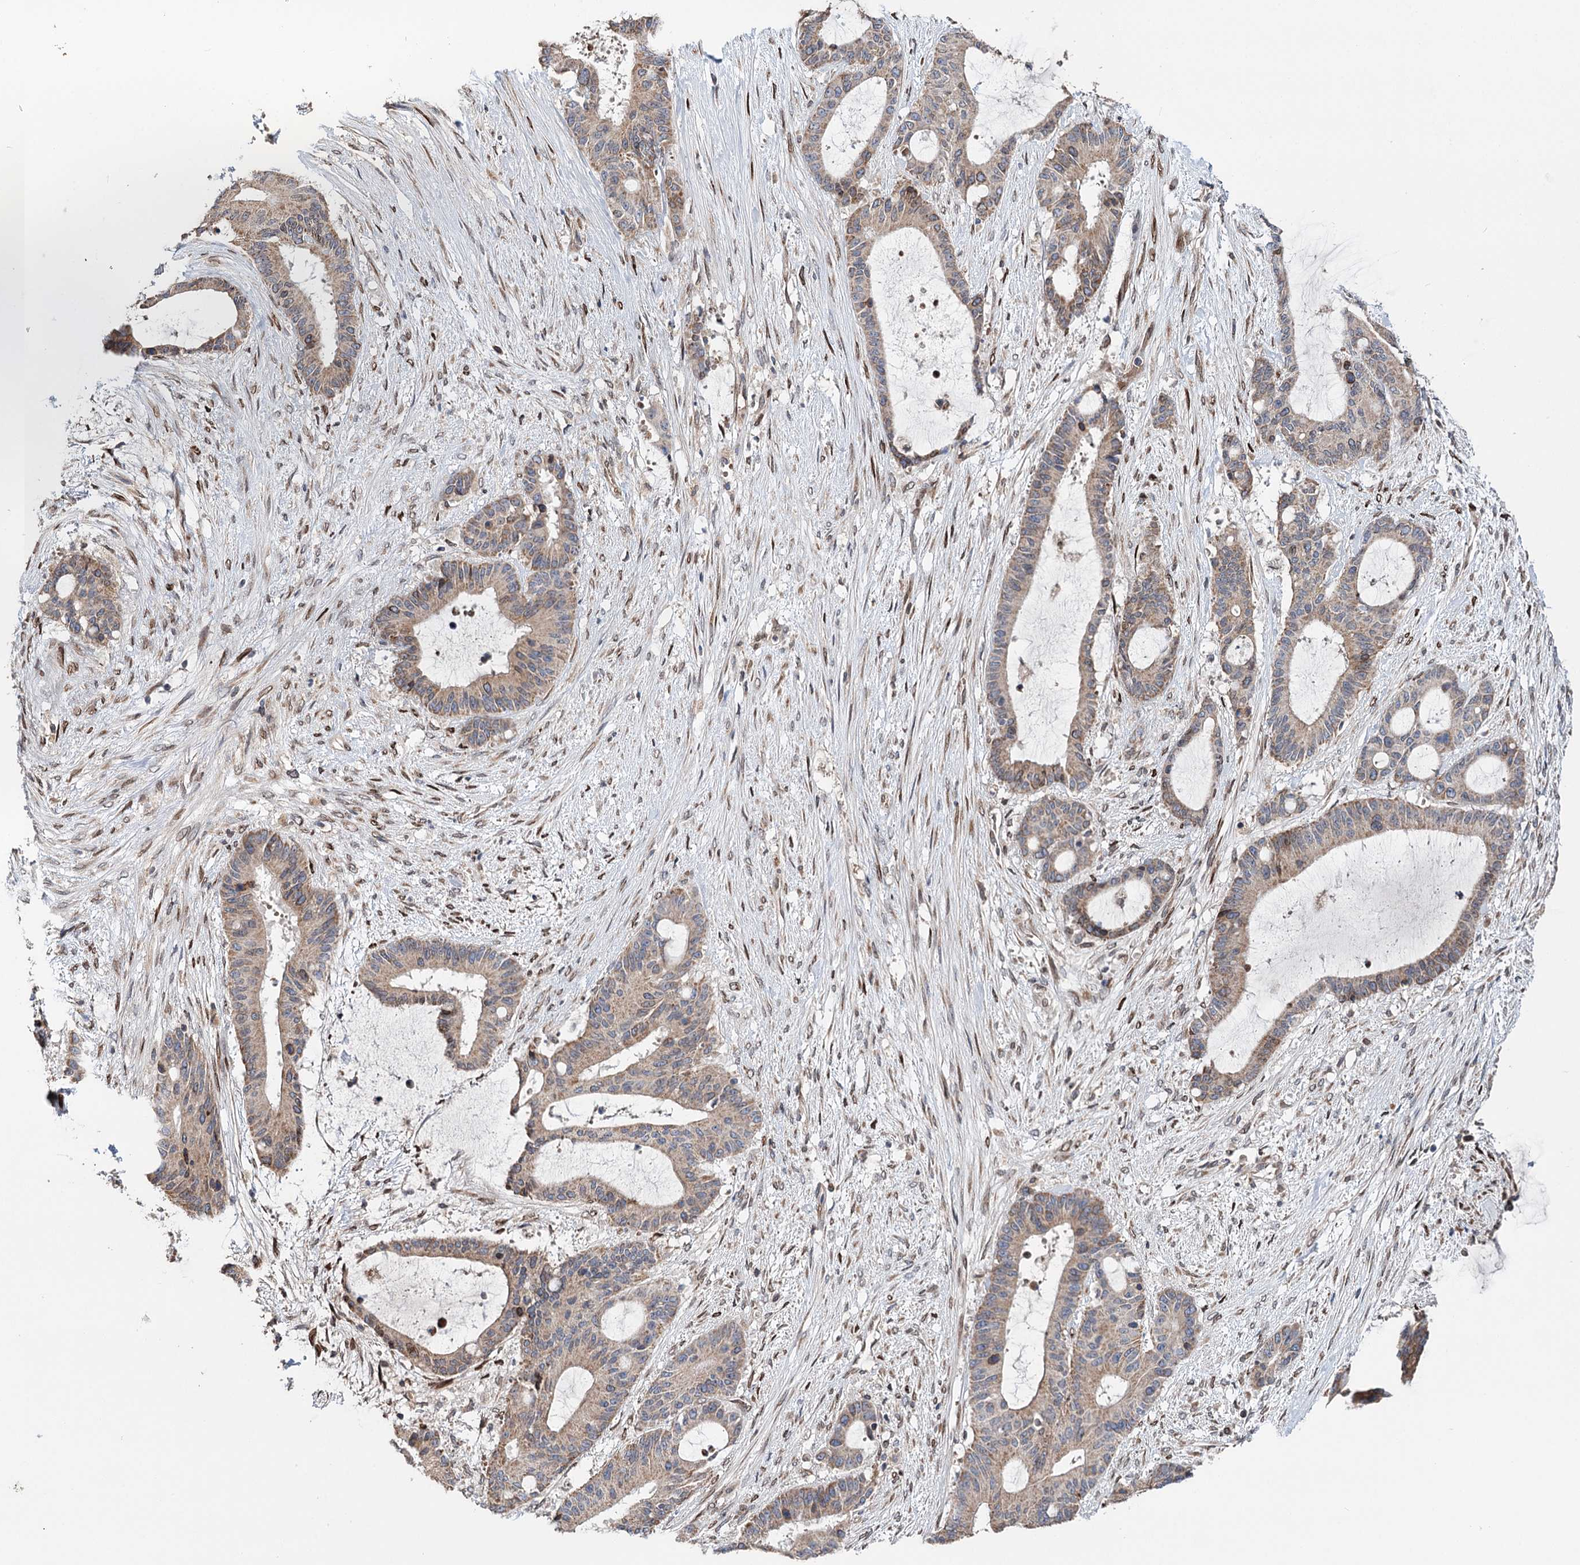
{"staining": {"intensity": "weak", "quantity": ">75%", "location": "cytoplasmic/membranous"}, "tissue": "liver cancer", "cell_type": "Tumor cells", "image_type": "cancer", "snomed": [{"axis": "morphology", "description": "Normal tissue, NOS"}, {"axis": "morphology", "description": "Cholangiocarcinoma"}, {"axis": "topography", "description": "Liver"}, {"axis": "topography", "description": "Peripheral nerve tissue"}], "caption": "Immunohistochemical staining of human liver cancer (cholangiocarcinoma) demonstrates weak cytoplasmic/membranous protein staining in approximately >75% of tumor cells.", "gene": "CFAP46", "patient": {"sex": "female", "age": 73}}